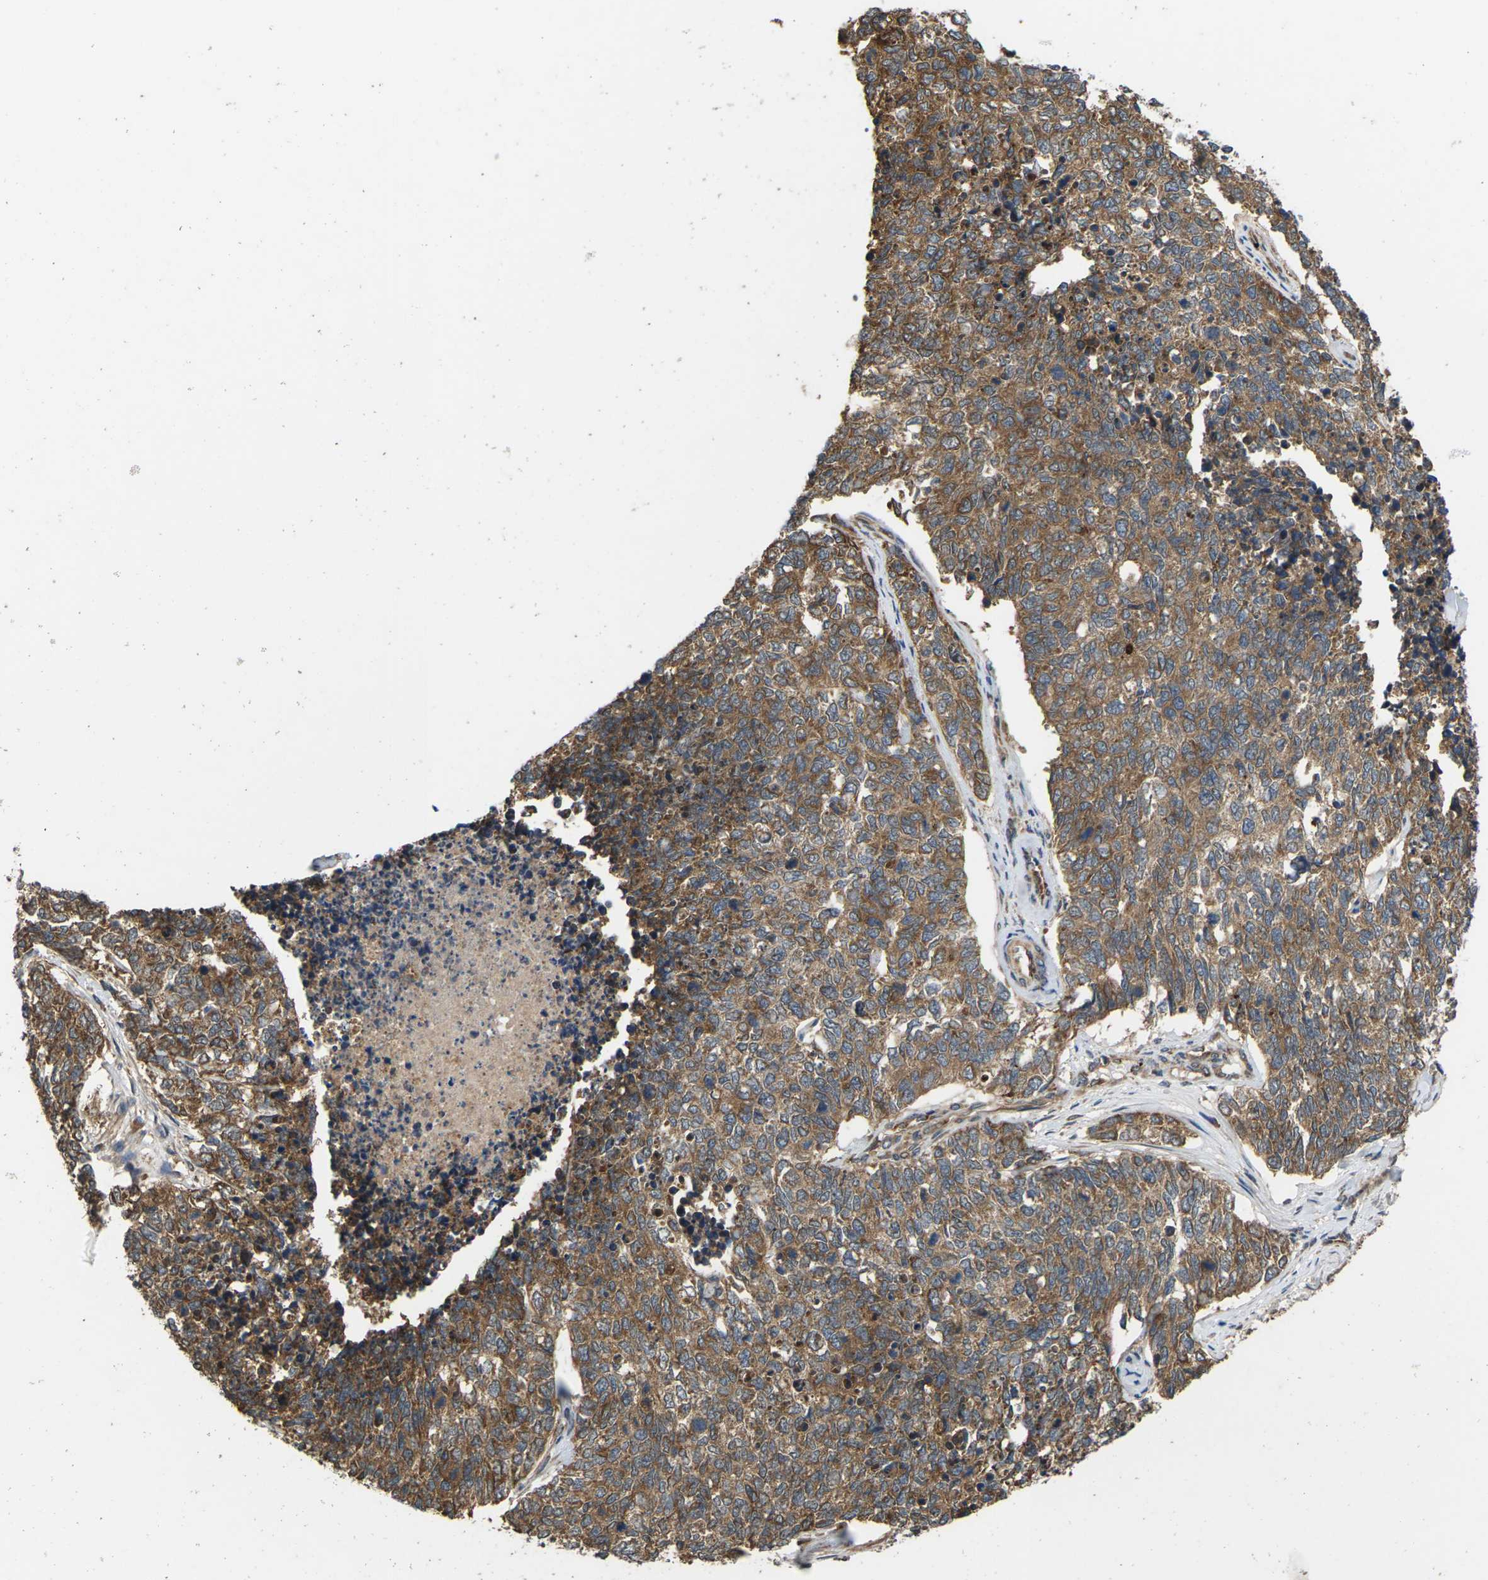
{"staining": {"intensity": "moderate", "quantity": ">75%", "location": "cytoplasmic/membranous"}, "tissue": "cervical cancer", "cell_type": "Tumor cells", "image_type": "cancer", "snomed": [{"axis": "morphology", "description": "Squamous cell carcinoma, NOS"}, {"axis": "topography", "description": "Cervix"}], "caption": "Cervical cancer tissue displays moderate cytoplasmic/membranous positivity in about >75% of tumor cells, visualized by immunohistochemistry. (Stains: DAB (3,3'-diaminobenzidine) in brown, nuclei in blue, Microscopy: brightfield microscopy at high magnification).", "gene": "NRAS", "patient": {"sex": "female", "age": 63}}